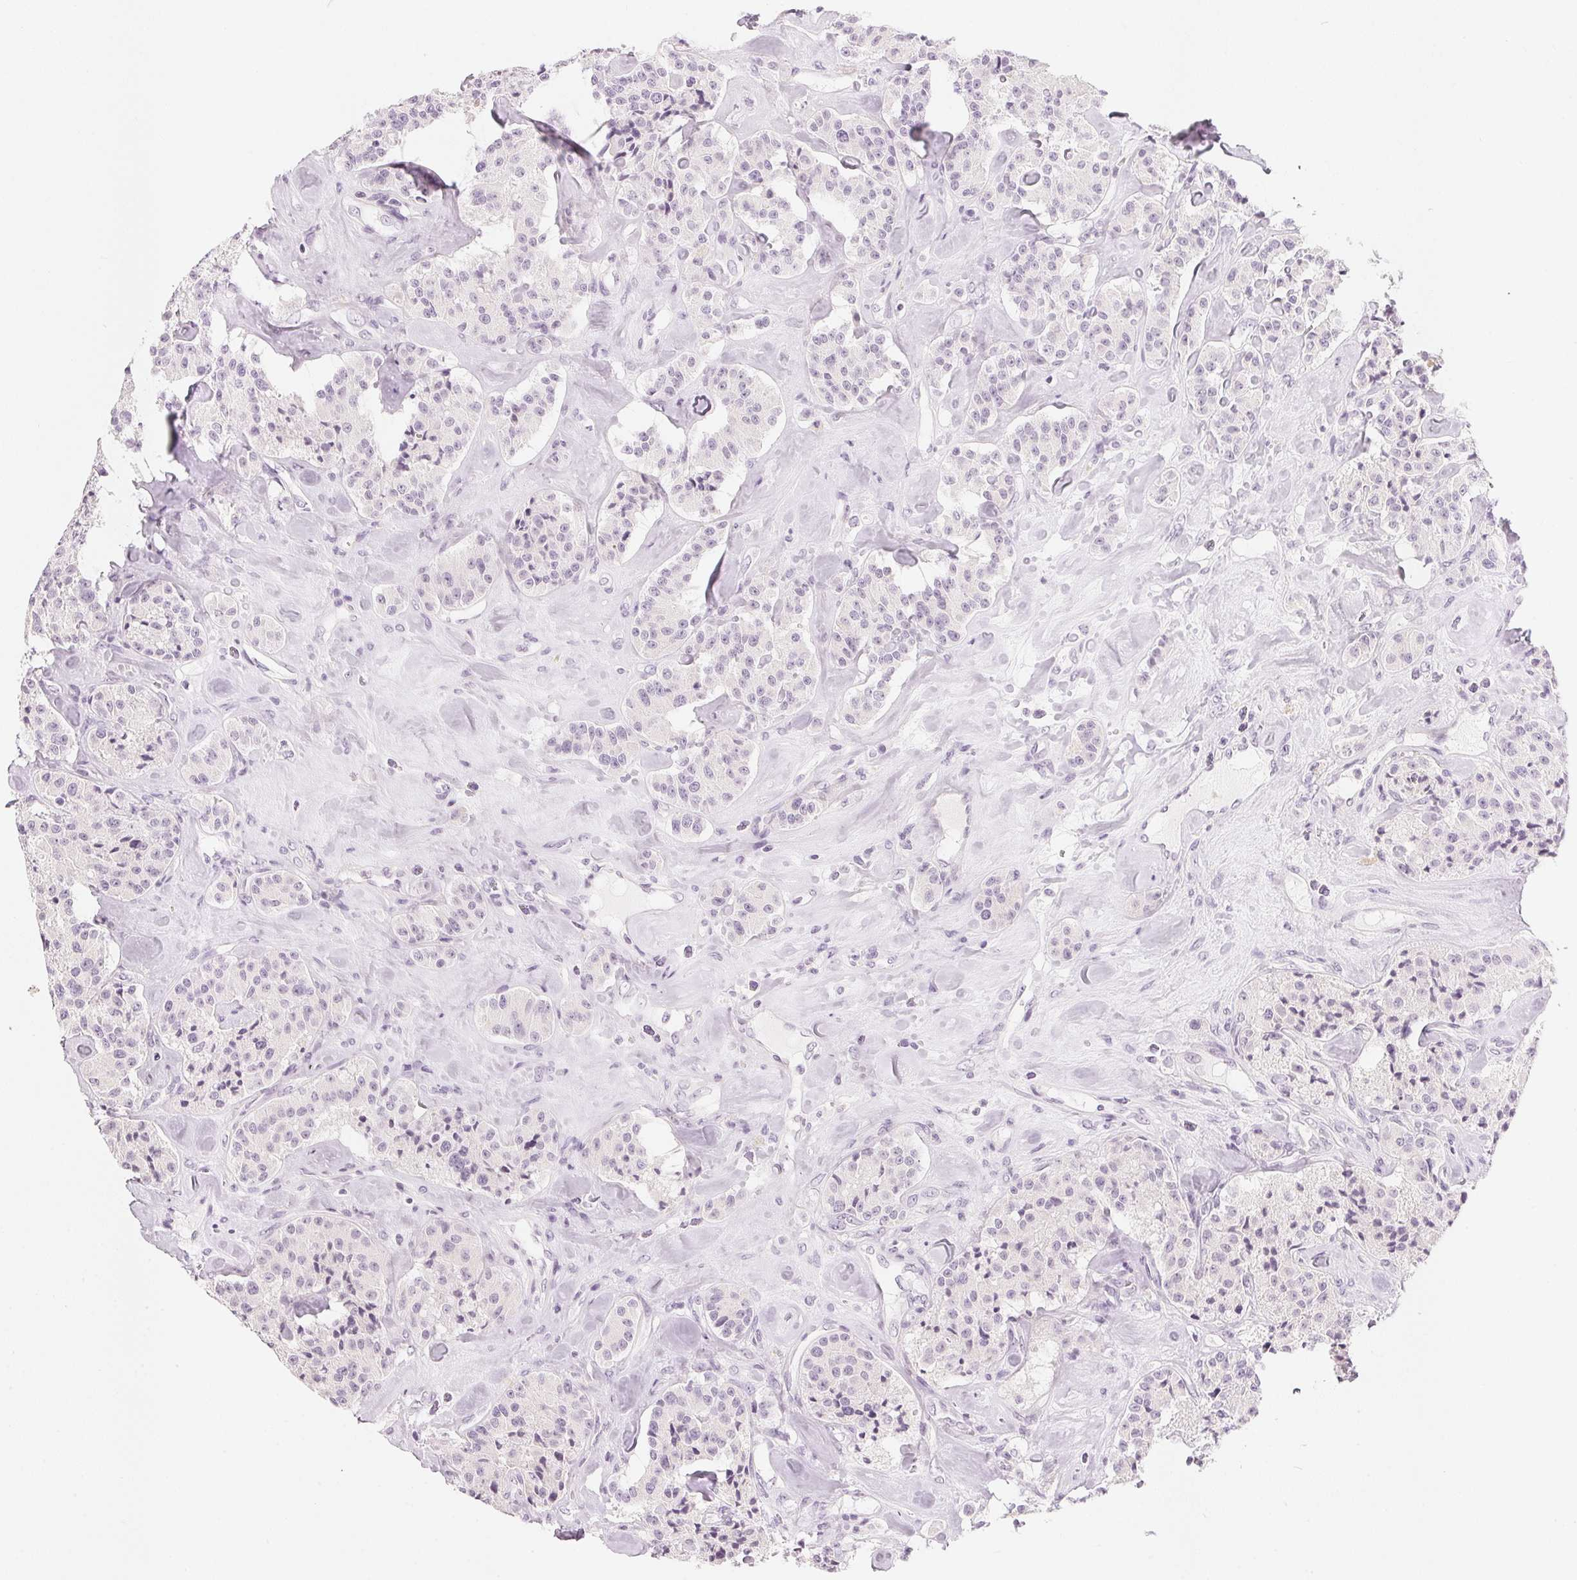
{"staining": {"intensity": "negative", "quantity": "none", "location": "none"}, "tissue": "carcinoid", "cell_type": "Tumor cells", "image_type": "cancer", "snomed": [{"axis": "morphology", "description": "Carcinoid, malignant, NOS"}, {"axis": "topography", "description": "Pancreas"}], "caption": "A micrograph of malignant carcinoid stained for a protein displays no brown staining in tumor cells.", "gene": "CHST4", "patient": {"sex": "male", "age": 41}}